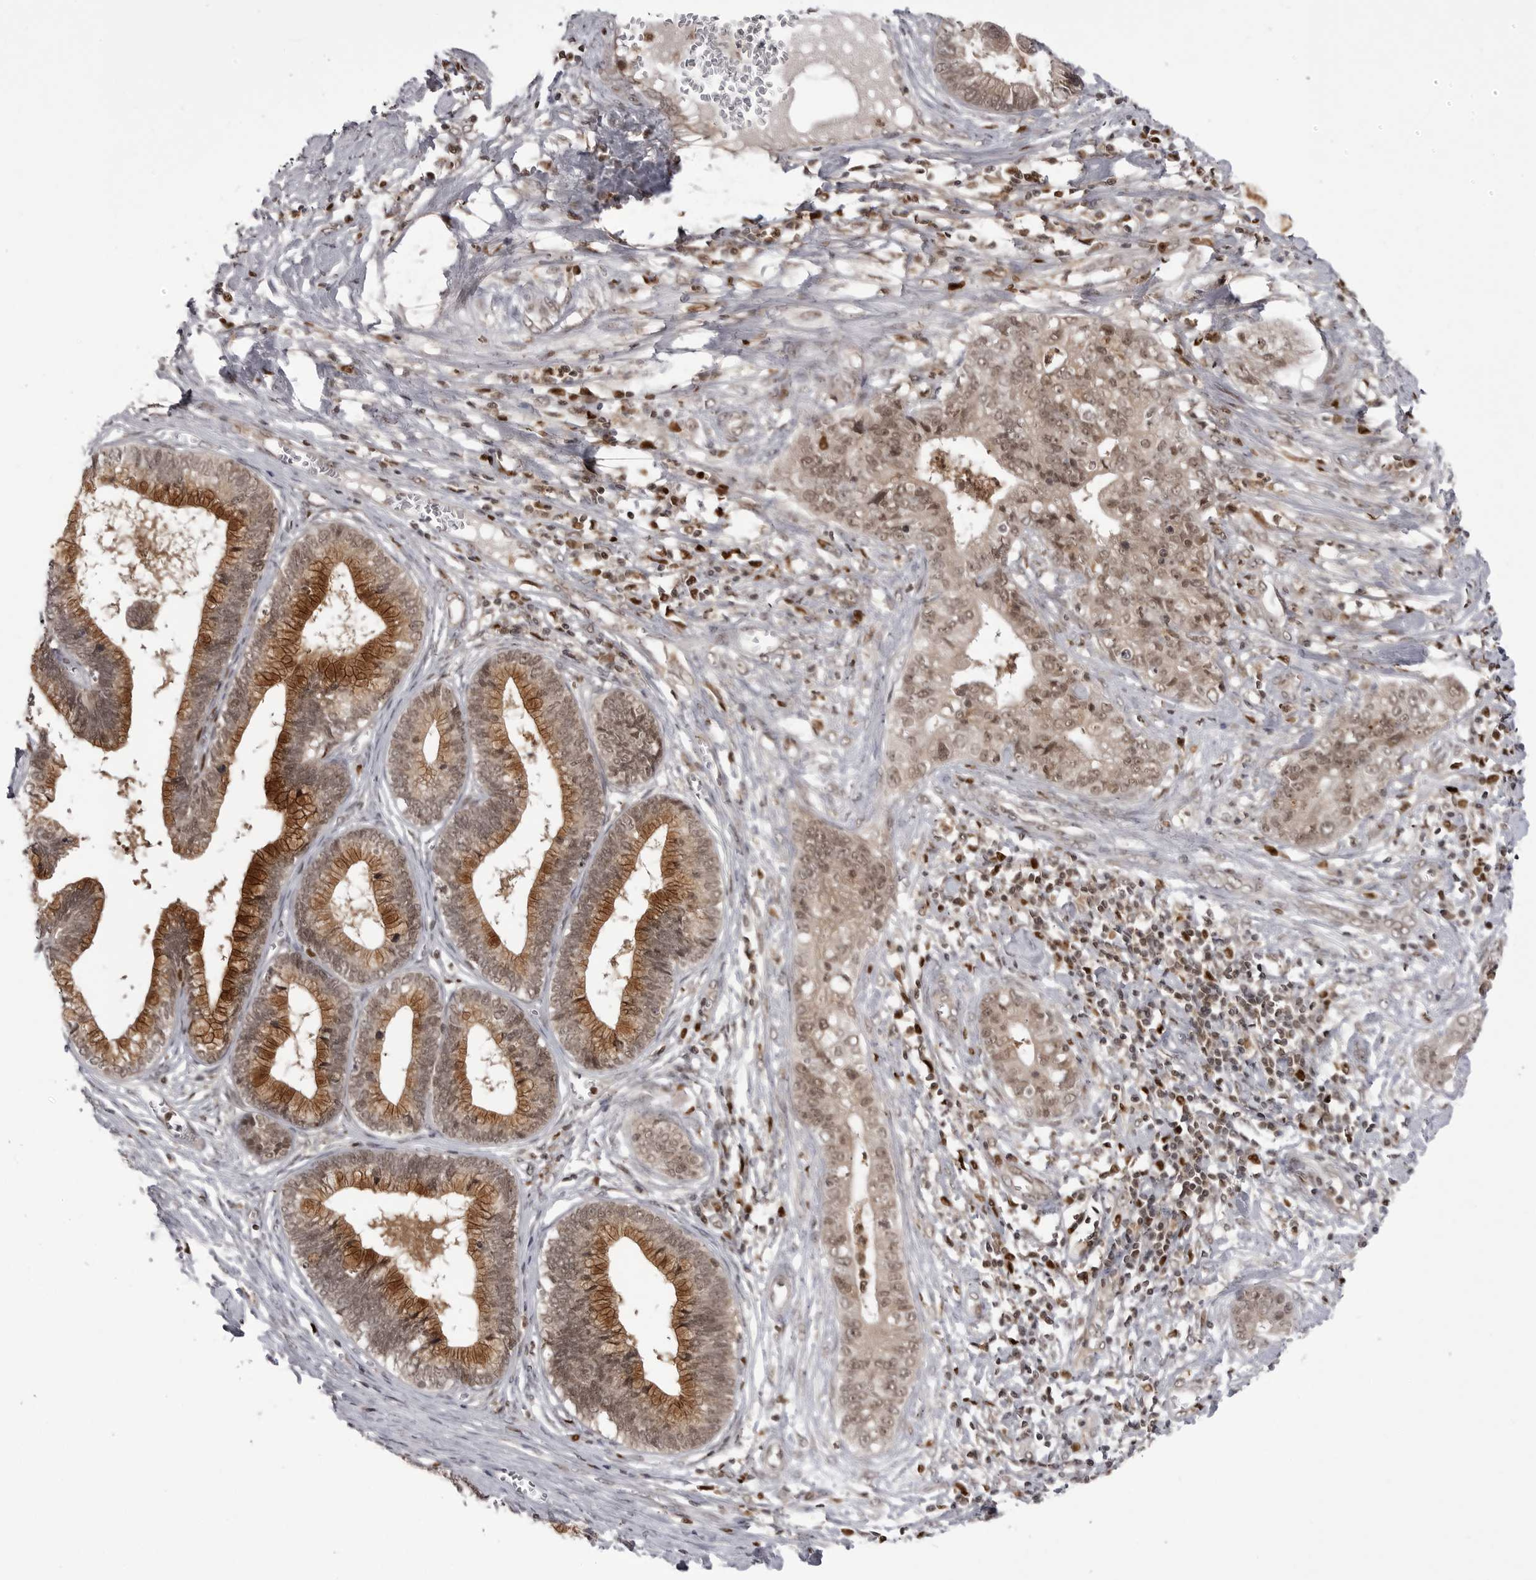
{"staining": {"intensity": "strong", "quantity": "25%-75%", "location": "cytoplasmic/membranous,nuclear"}, "tissue": "cervical cancer", "cell_type": "Tumor cells", "image_type": "cancer", "snomed": [{"axis": "morphology", "description": "Adenocarcinoma, NOS"}, {"axis": "topography", "description": "Cervix"}], "caption": "About 25%-75% of tumor cells in adenocarcinoma (cervical) display strong cytoplasmic/membranous and nuclear protein positivity as visualized by brown immunohistochemical staining.", "gene": "PTK2B", "patient": {"sex": "female", "age": 44}}